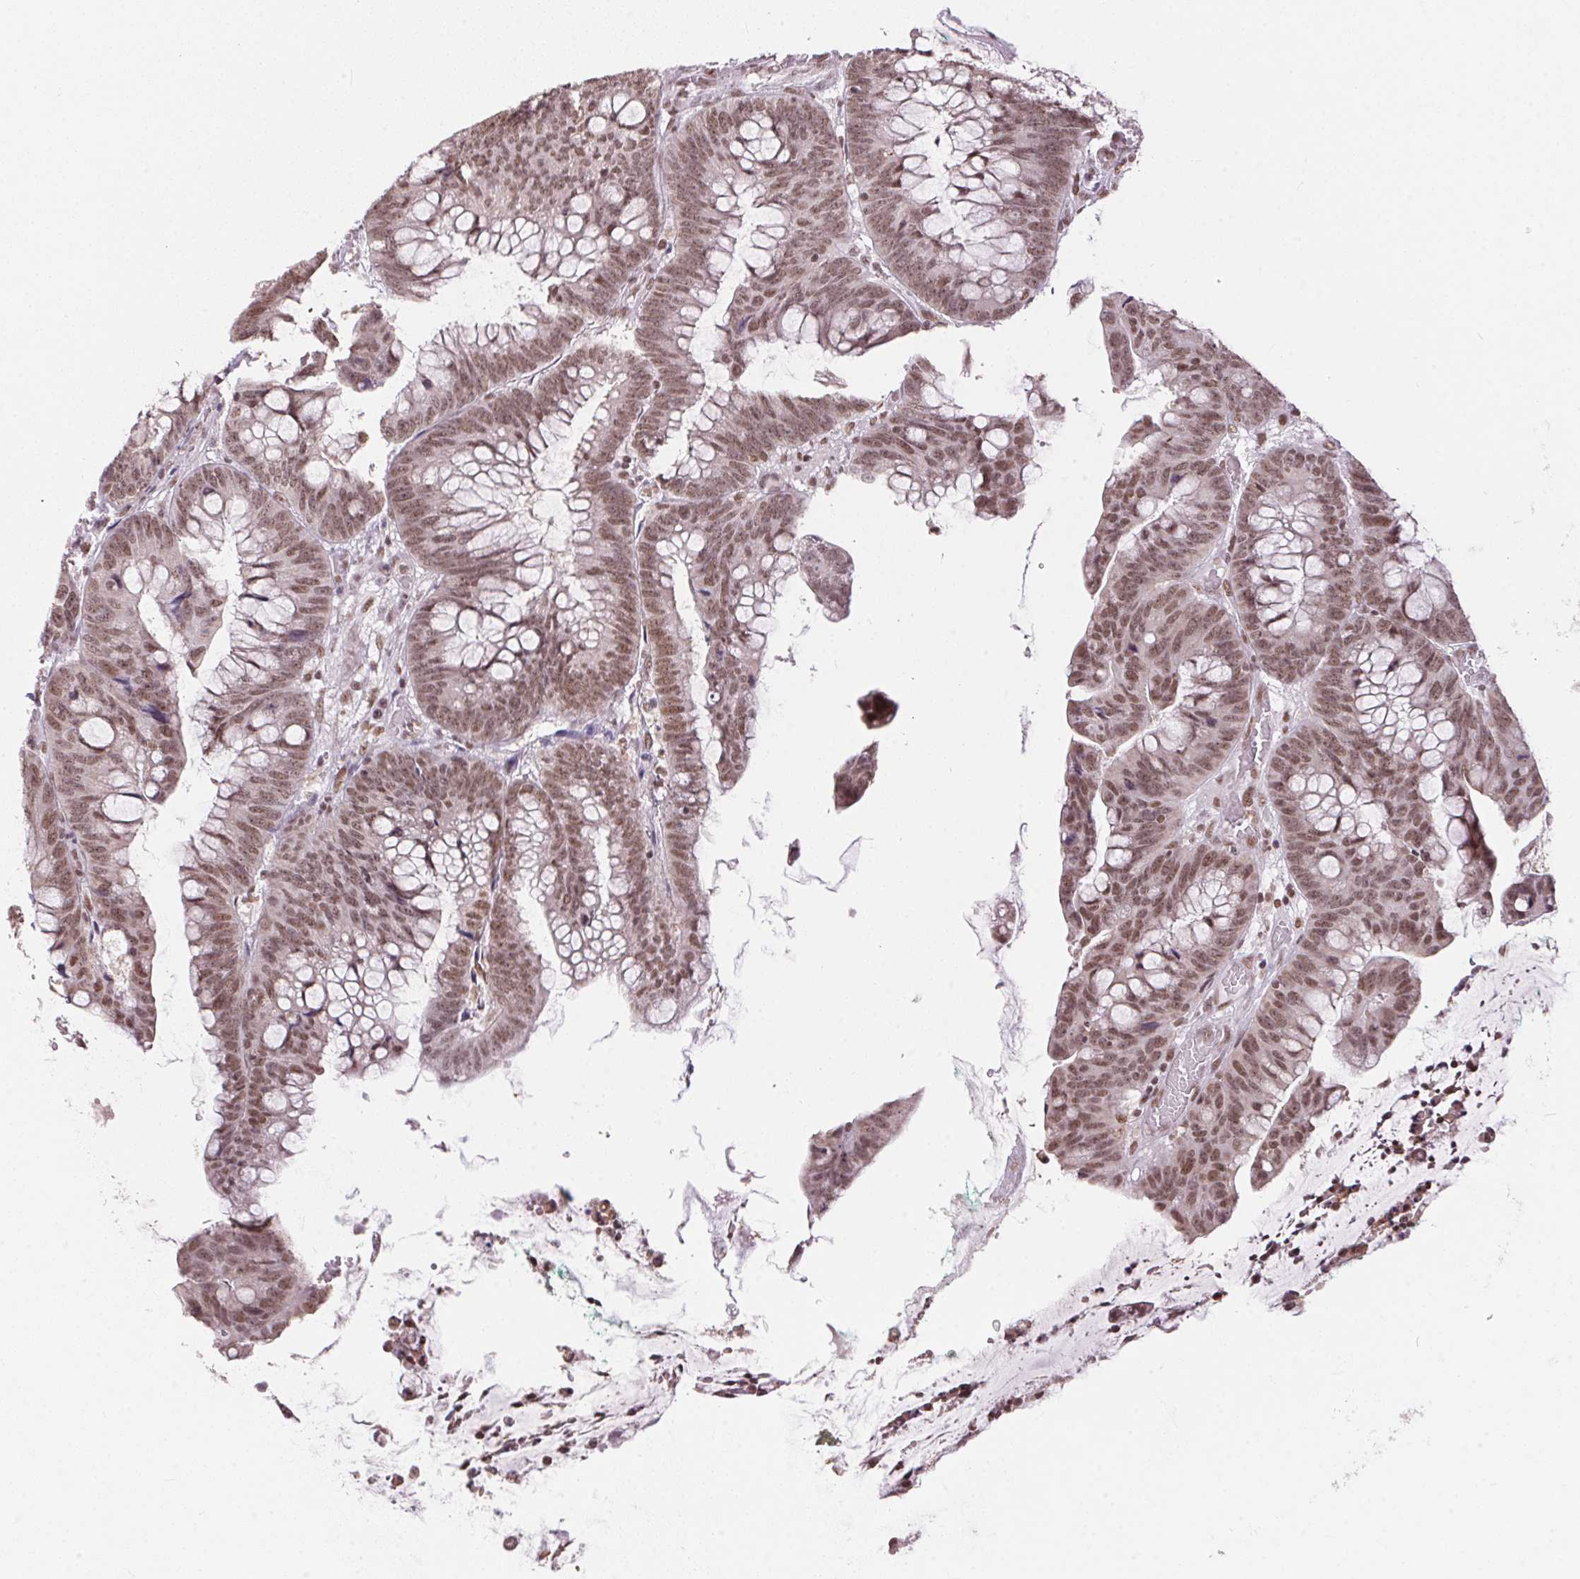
{"staining": {"intensity": "moderate", "quantity": ">75%", "location": "nuclear"}, "tissue": "colorectal cancer", "cell_type": "Tumor cells", "image_type": "cancer", "snomed": [{"axis": "morphology", "description": "Adenocarcinoma, NOS"}, {"axis": "topography", "description": "Colon"}], "caption": "Tumor cells demonstrate medium levels of moderate nuclear positivity in approximately >75% of cells in human colorectal cancer (adenocarcinoma).", "gene": "NFE2L1", "patient": {"sex": "male", "age": 62}}